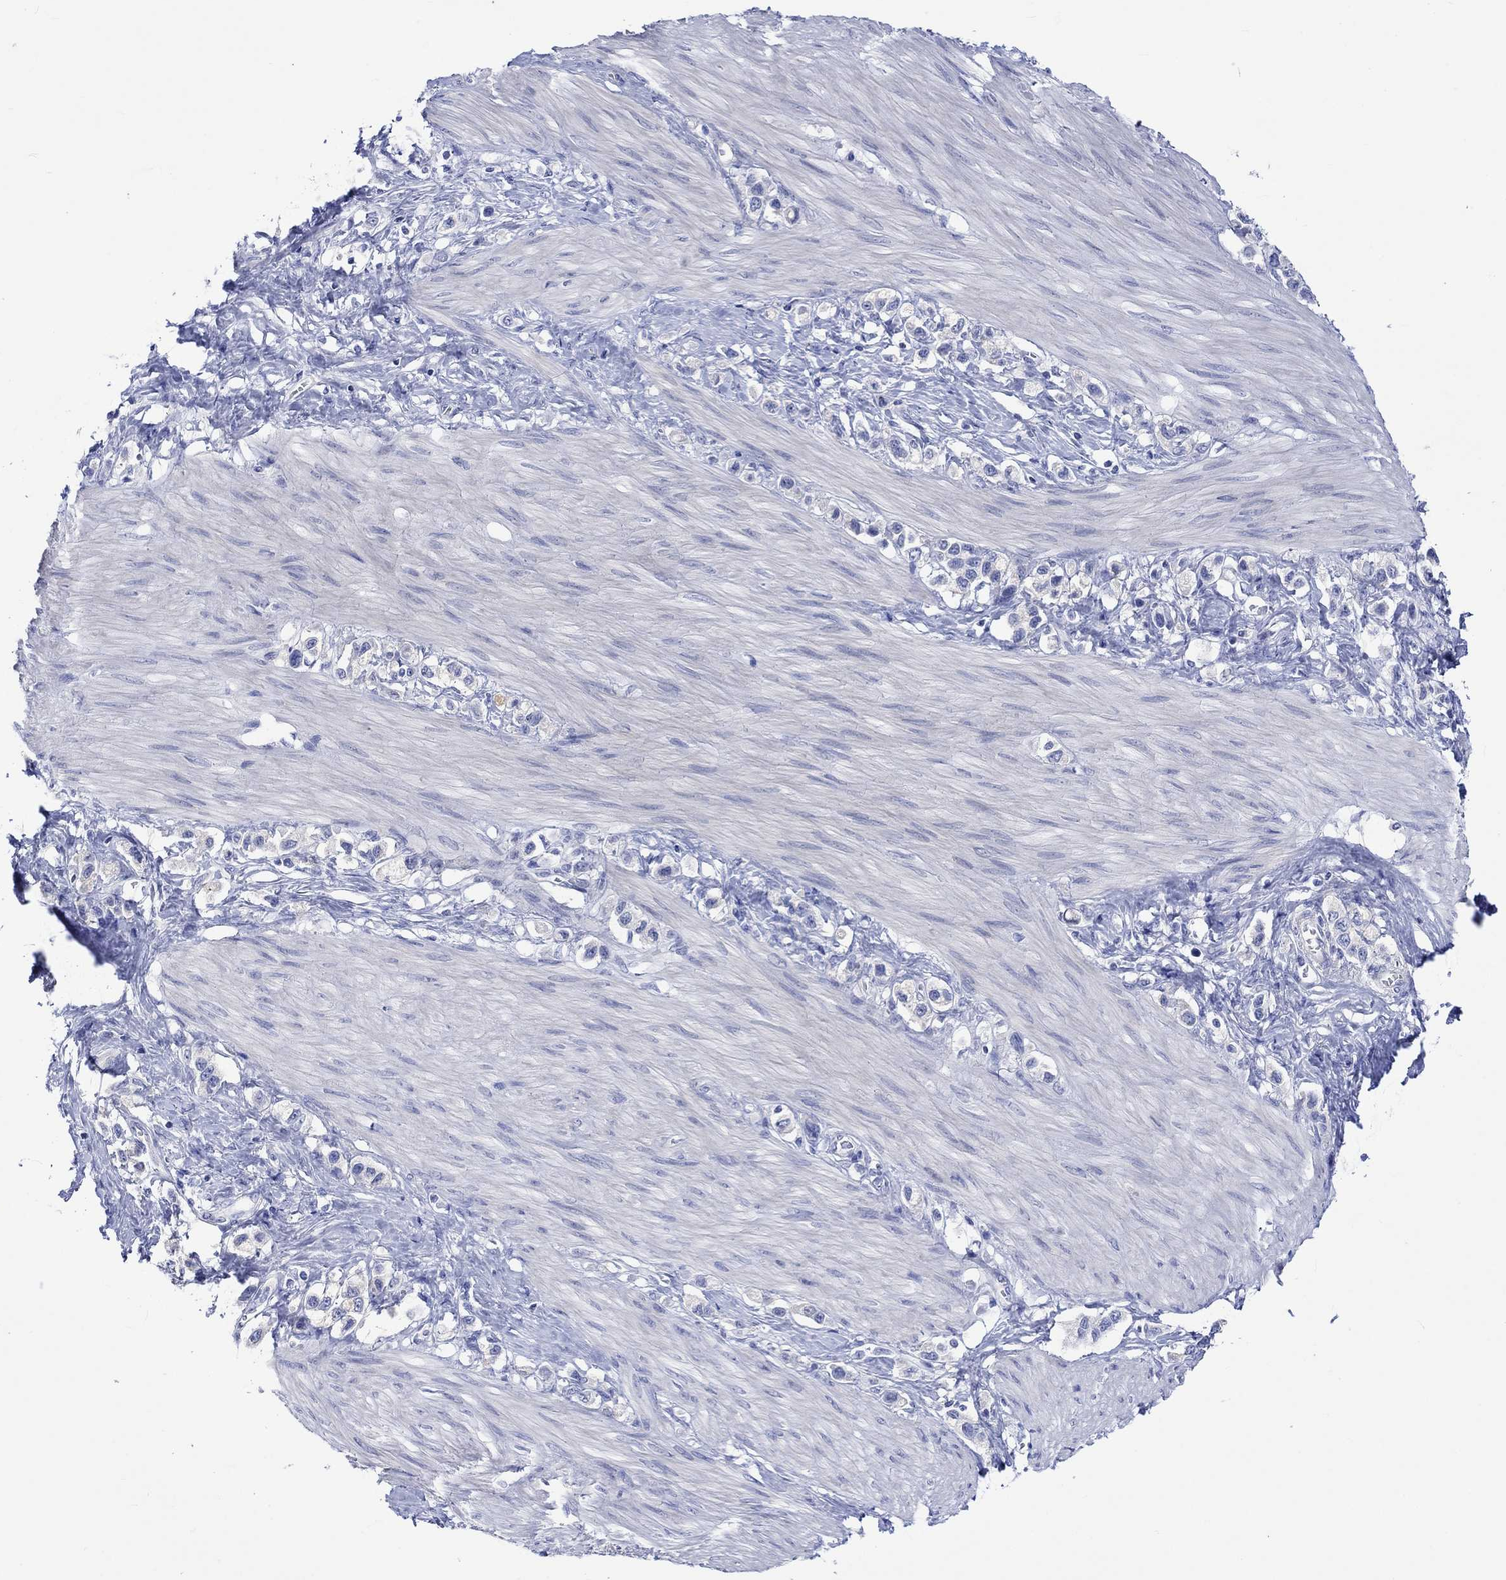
{"staining": {"intensity": "negative", "quantity": "none", "location": "none"}, "tissue": "stomach cancer", "cell_type": "Tumor cells", "image_type": "cancer", "snomed": [{"axis": "morphology", "description": "Normal tissue, NOS"}, {"axis": "morphology", "description": "Adenocarcinoma, NOS"}, {"axis": "morphology", "description": "Adenocarcinoma, High grade"}, {"axis": "topography", "description": "Stomach, upper"}, {"axis": "topography", "description": "Stomach"}], "caption": "An image of stomach cancer stained for a protein demonstrates no brown staining in tumor cells. (DAB (3,3'-diaminobenzidine) immunohistochemistry visualized using brightfield microscopy, high magnification).", "gene": "HARBI1", "patient": {"sex": "female", "age": 65}}